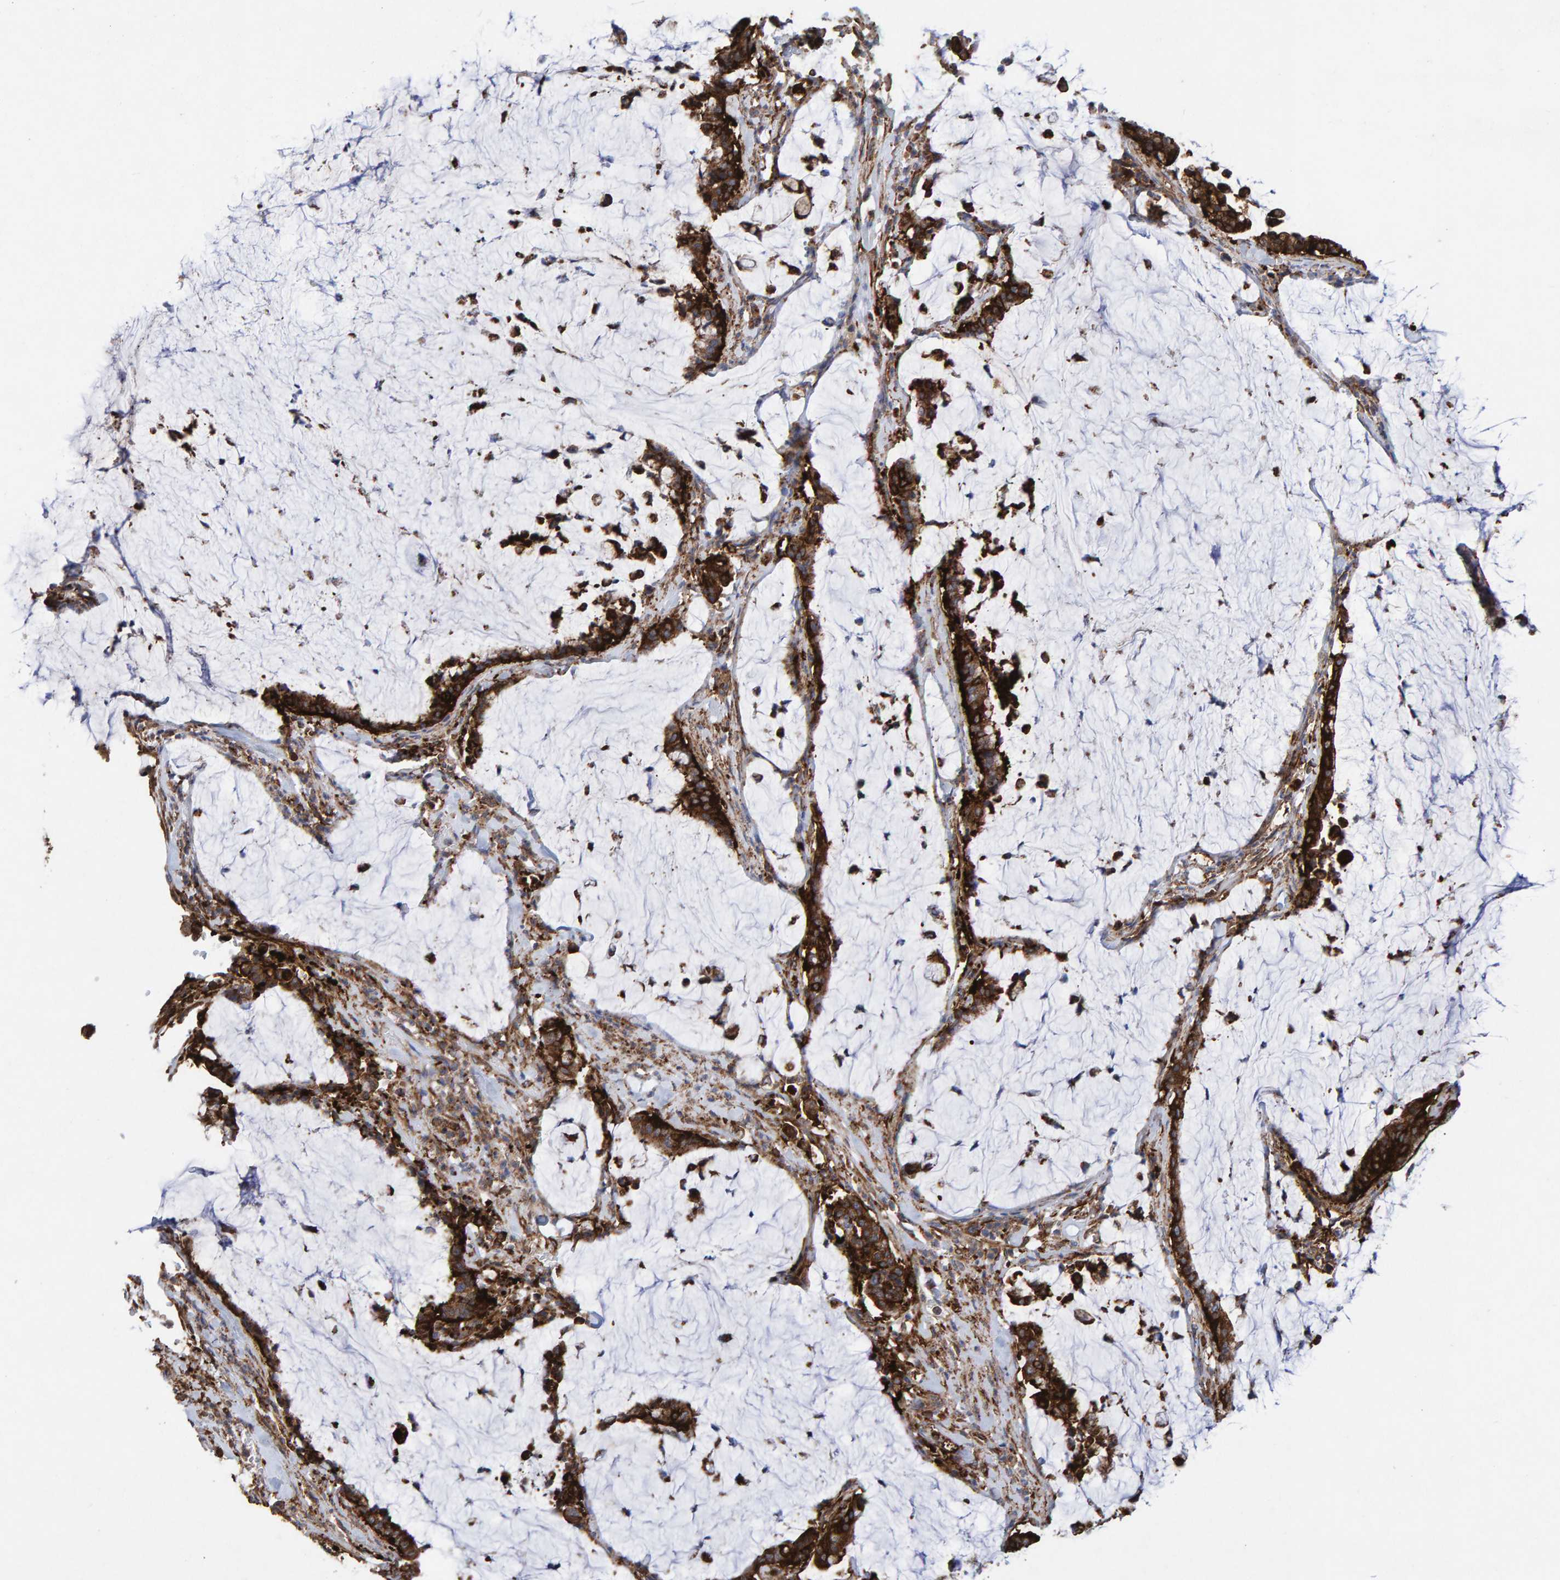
{"staining": {"intensity": "strong", "quantity": ">75%", "location": "cytoplasmic/membranous"}, "tissue": "pancreatic cancer", "cell_type": "Tumor cells", "image_type": "cancer", "snomed": [{"axis": "morphology", "description": "Adenocarcinoma, NOS"}, {"axis": "topography", "description": "Pancreas"}], "caption": "High-power microscopy captured an immunohistochemistry (IHC) image of adenocarcinoma (pancreatic), revealing strong cytoplasmic/membranous positivity in approximately >75% of tumor cells. The protein is shown in brown color, while the nuclei are stained blue.", "gene": "MVP", "patient": {"sex": "male", "age": 41}}